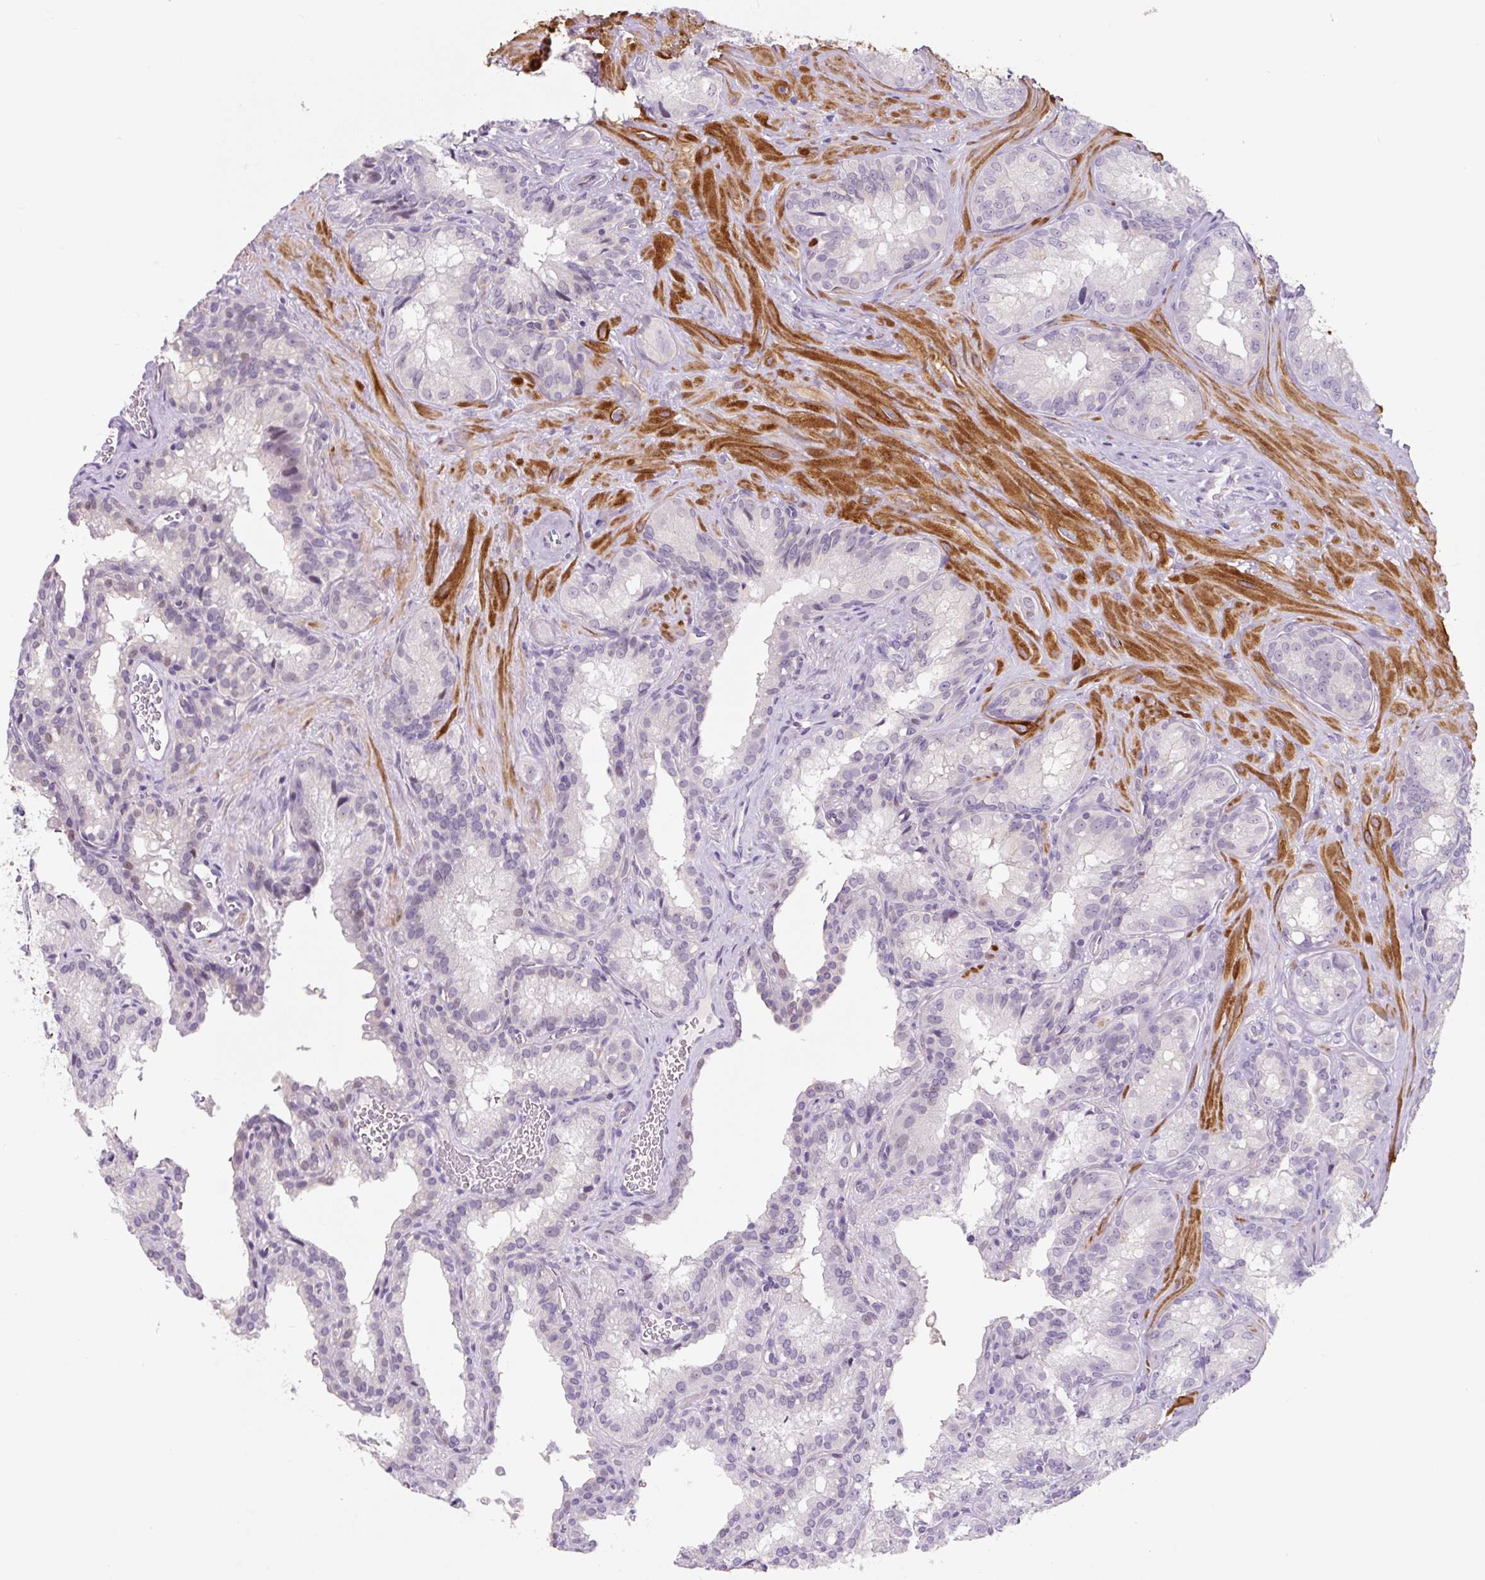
{"staining": {"intensity": "negative", "quantity": "none", "location": "none"}, "tissue": "seminal vesicle", "cell_type": "Glandular cells", "image_type": "normal", "snomed": [{"axis": "morphology", "description": "Normal tissue, NOS"}, {"axis": "topography", "description": "Seminal veicle"}], "caption": "Immunohistochemical staining of benign seminal vesicle exhibits no significant expression in glandular cells.", "gene": "CCL25", "patient": {"sex": "male", "age": 47}}